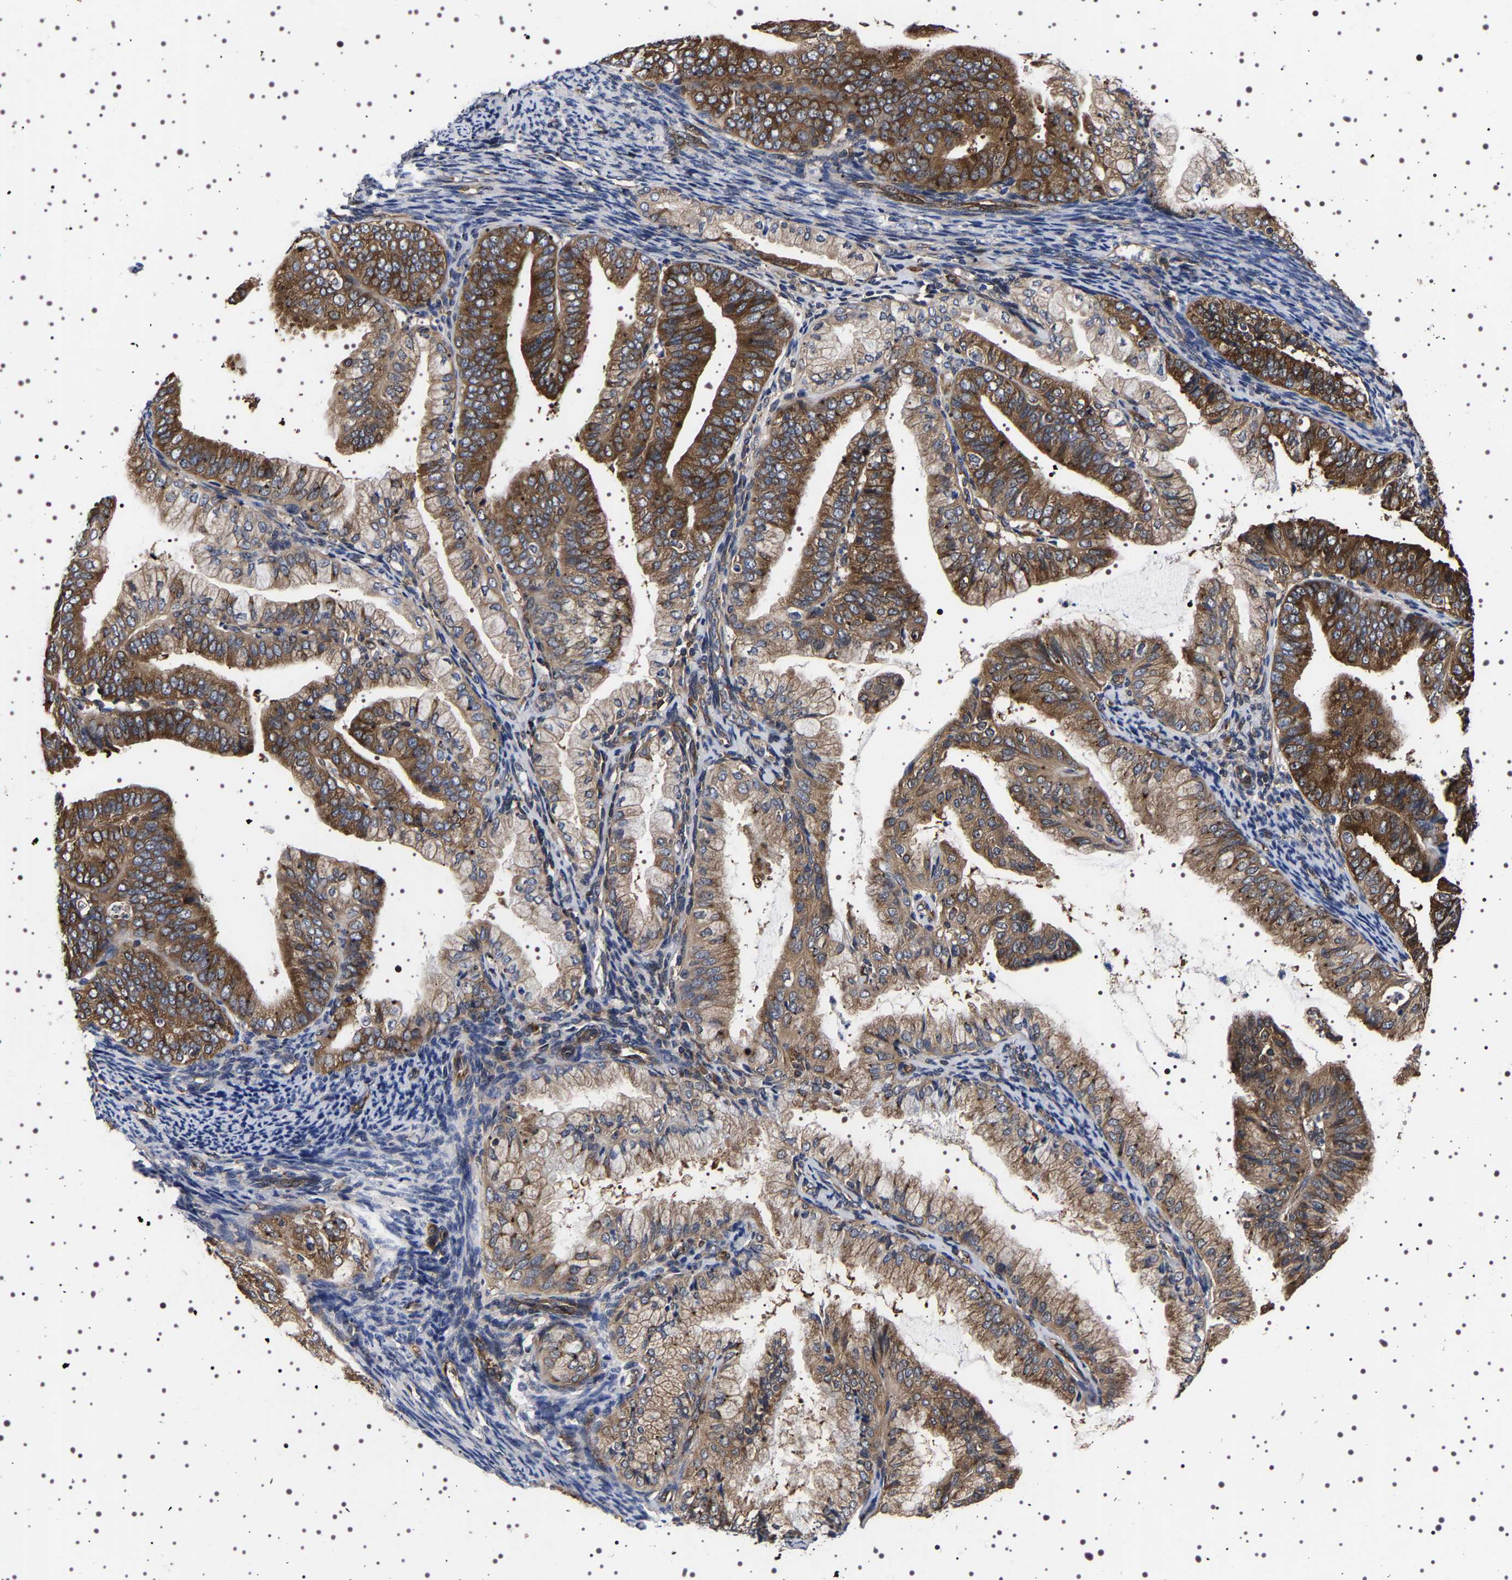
{"staining": {"intensity": "moderate", "quantity": ">75%", "location": "cytoplasmic/membranous"}, "tissue": "endometrial cancer", "cell_type": "Tumor cells", "image_type": "cancer", "snomed": [{"axis": "morphology", "description": "Adenocarcinoma, NOS"}, {"axis": "topography", "description": "Endometrium"}], "caption": "Immunohistochemistry (IHC) image of endometrial adenocarcinoma stained for a protein (brown), which exhibits medium levels of moderate cytoplasmic/membranous positivity in about >75% of tumor cells.", "gene": "DARS1", "patient": {"sex": "female", "age": 63}}